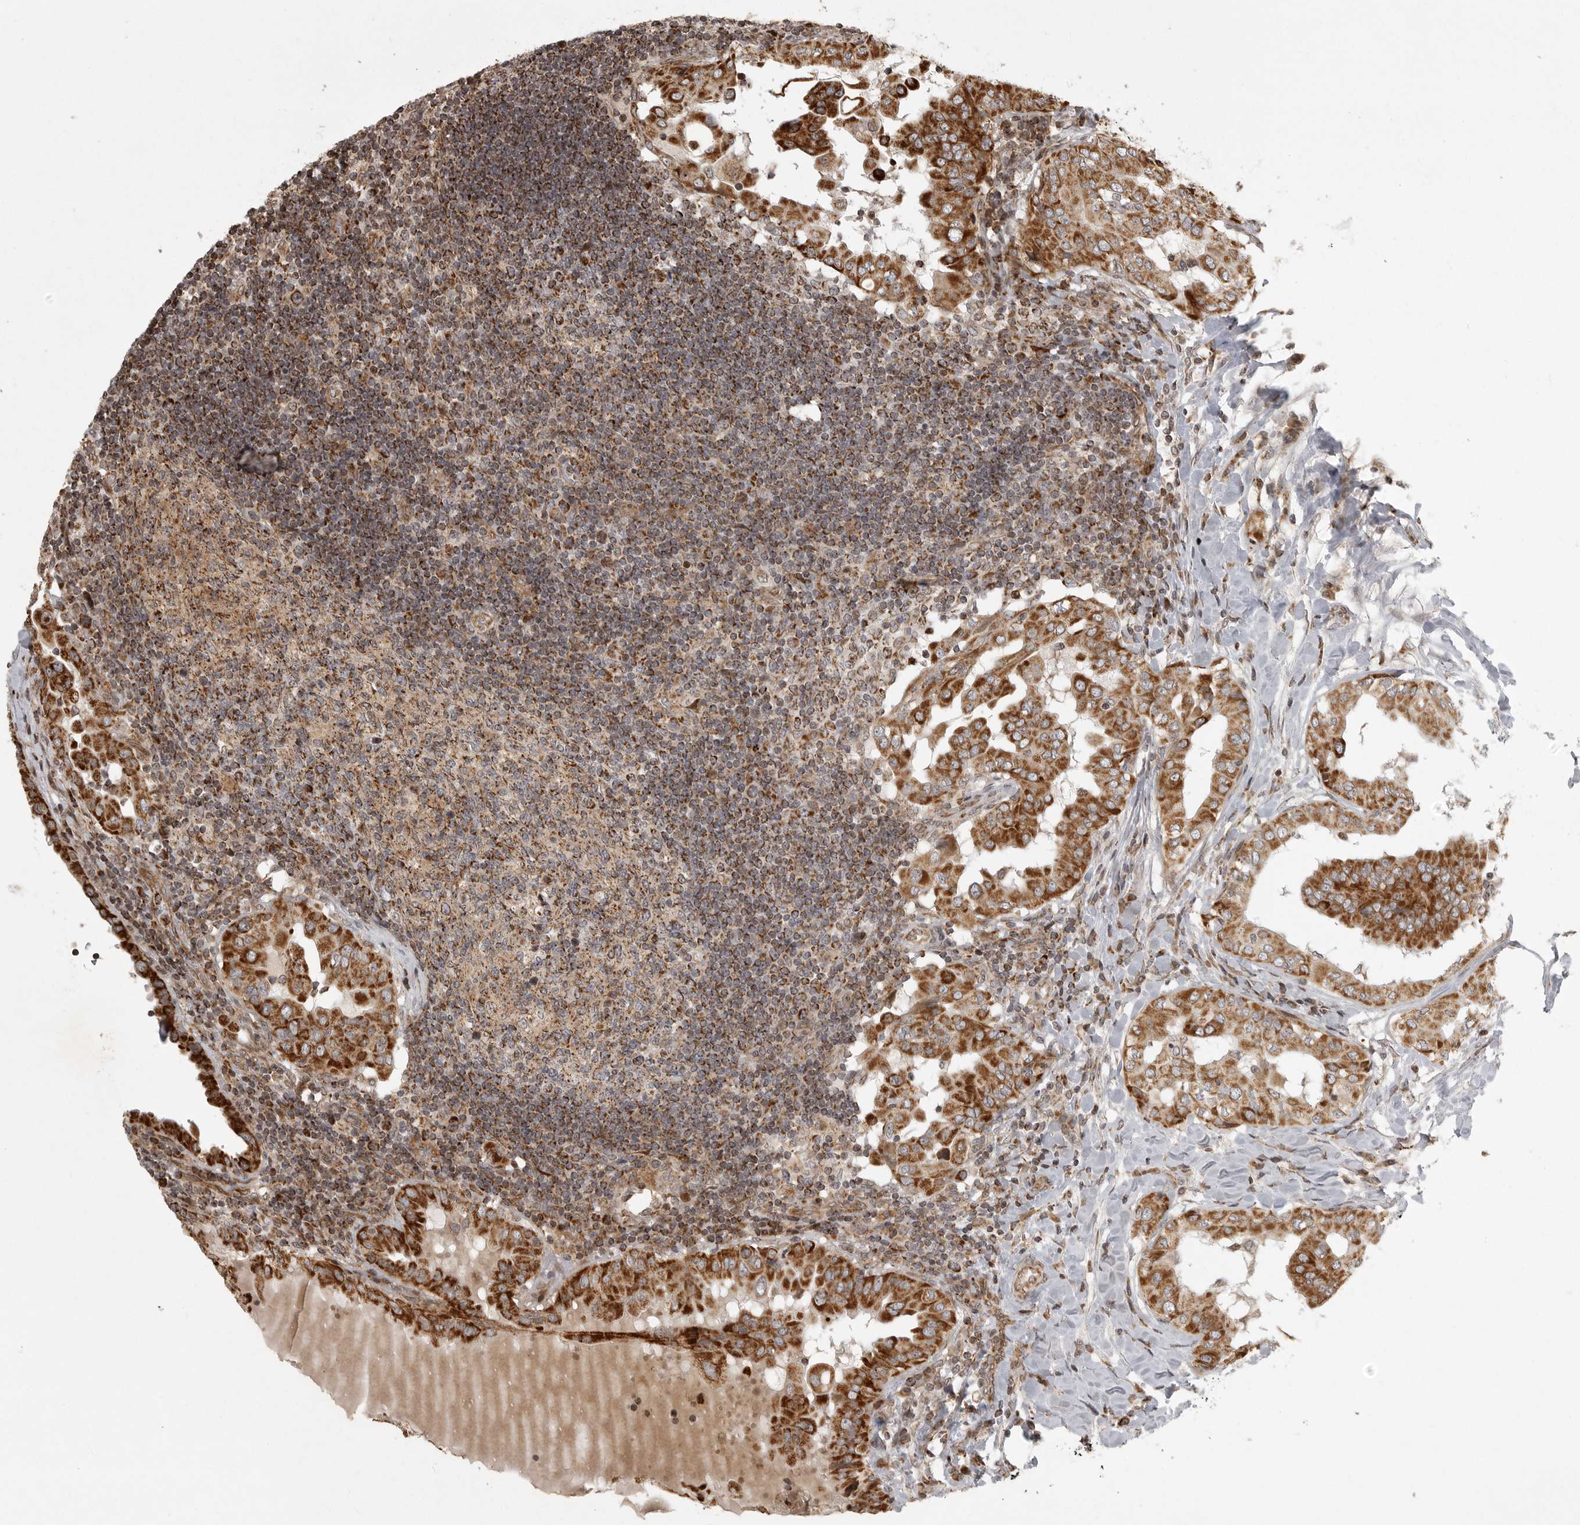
{"staining": {"intensity": "strong", "quantity": ">75%", "location": "cytoplasmic/membranous"}, "tissue": "thyroid cancer", "cell_type": "Tumor cells", "image_type": "cancer", "snomed": [{"axis": "morphology", "description": "Papillary adenocarcinoma, NOS"}, {"axis": "topography", "description": "Thyroid gland"}], "caption": "The histopathology image exhibits immunohistochemical staining of thyroid cancer (papillary adenocarcinoma). There is strong cytoplasmic/membranous expression is present in approximately >75% of tumor cells.", "gene": "NARS2", "patient": {"sex": "male", "age": 33}}